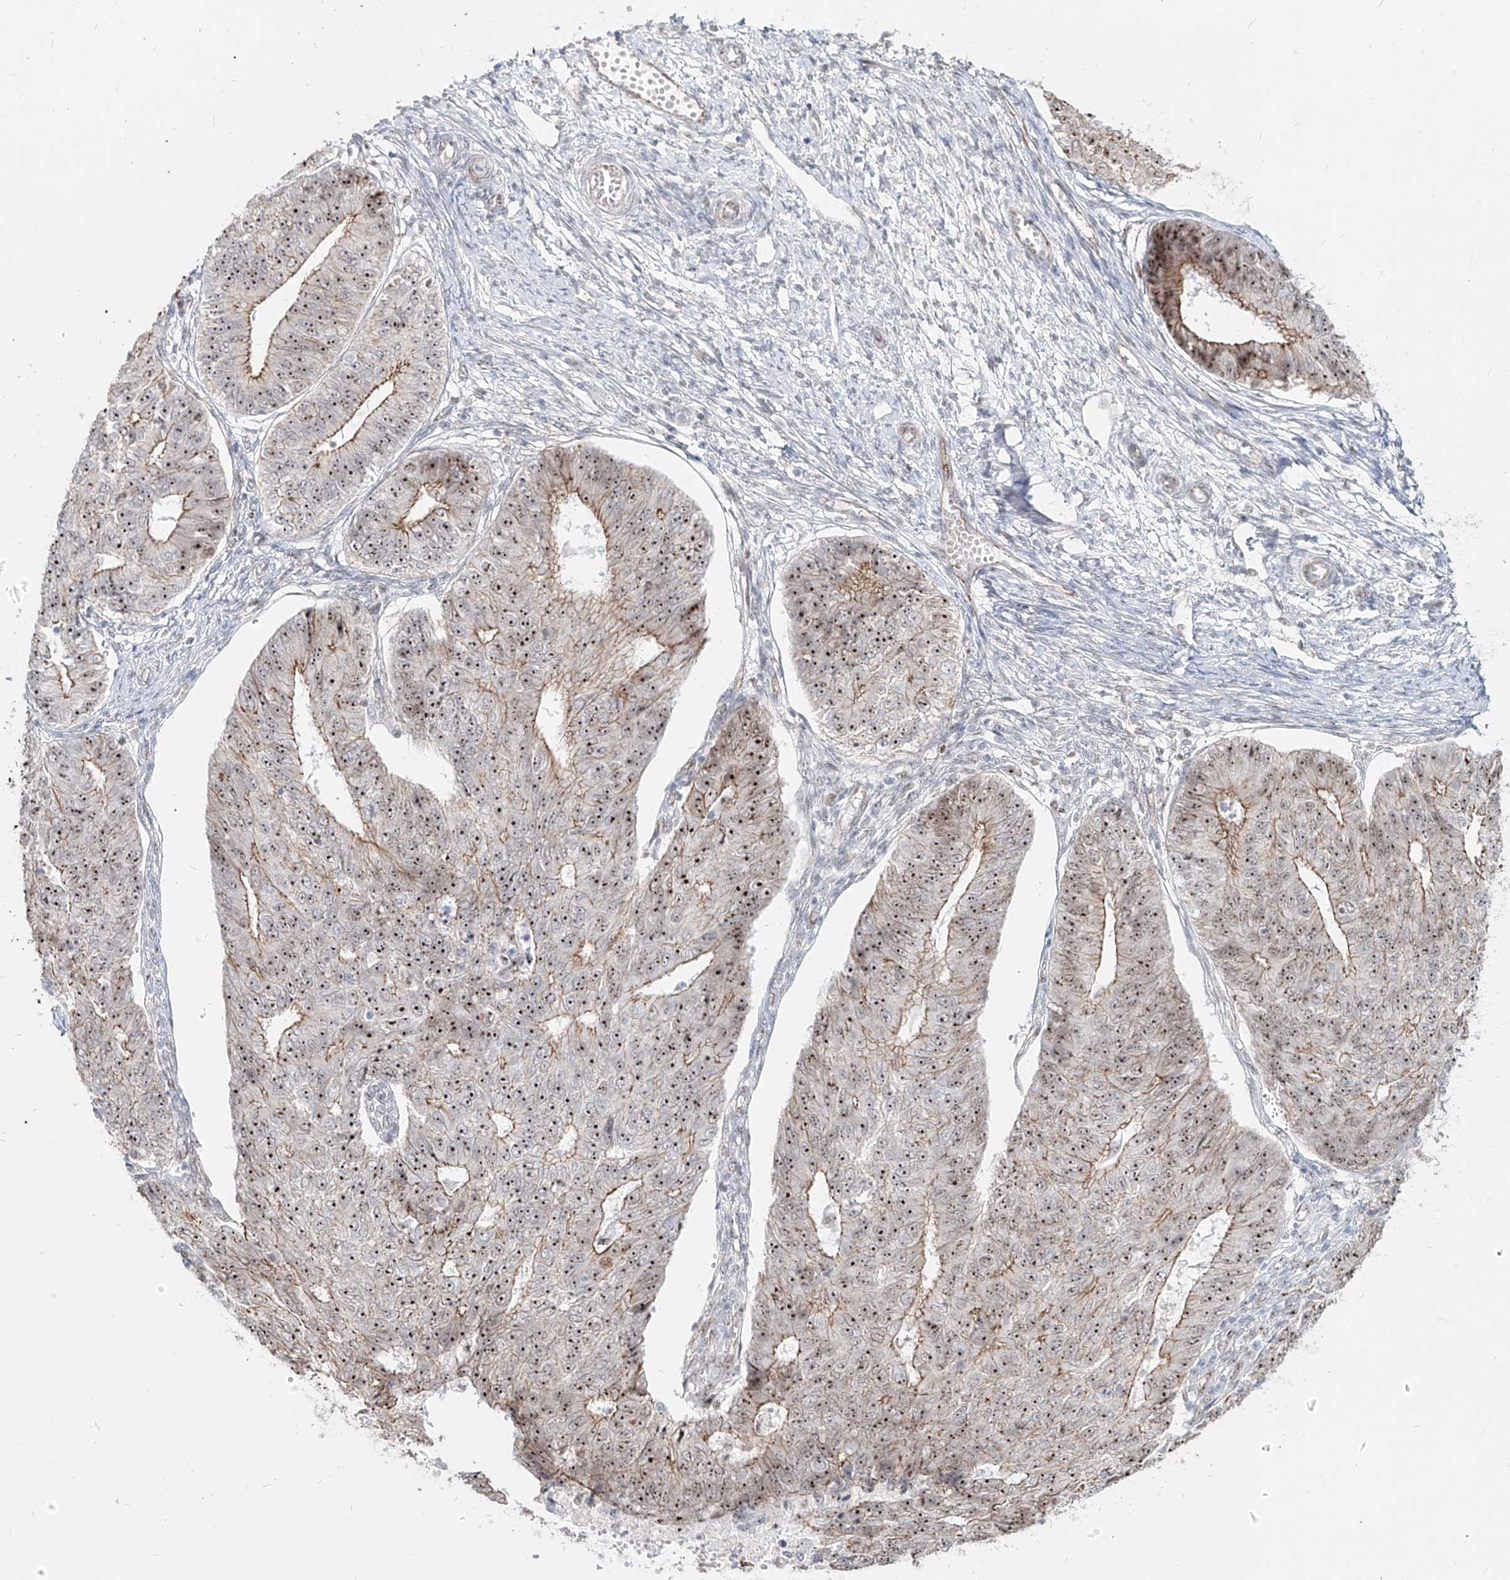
{"staining": {"intensity": "strong", "quantity": ">75%", "location": "nuclear"}, "tissue": "endometrial cancer", "cell_type": "Tumor cells", "image_type": "cancer", "snomed": [{"axis": "morphology", "description": "Adenocarcinoma, NOS"}, {"axis": "topography", "description": "Endometrium"}], "caption": "Human endometrial cancer (adenocarcinoma) stained with a brown dye shows strong nuclear positive expression in about >75% of tumor cells.", "gene": "ZNF710", "patient": {"sex": "female", "age": 32}}